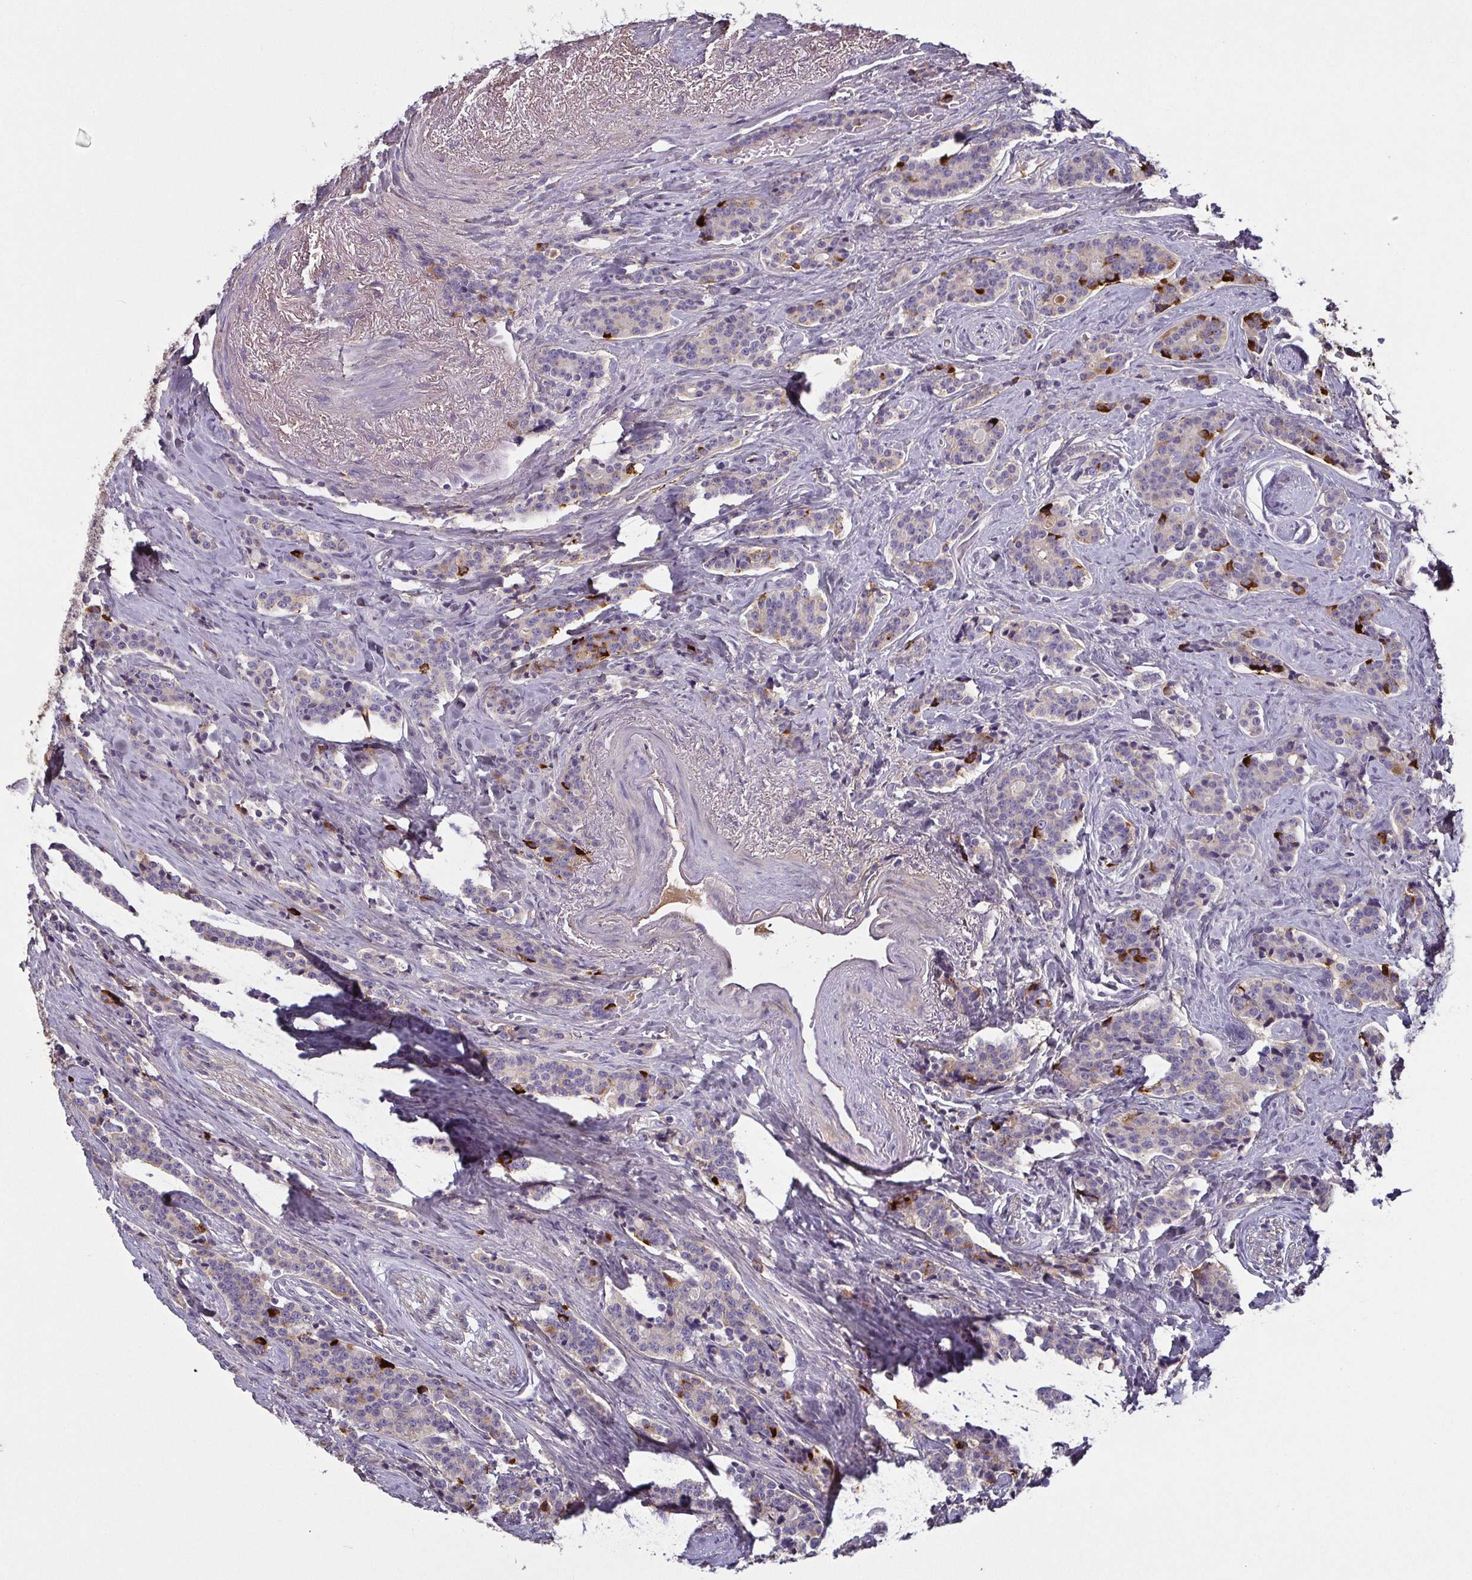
{"staining": {"intensity": "strong", "quantity": "<25%", "location": "cytoplasmic/membranous"}, "tissue": "carcinoid", "cell_type": "Tumor cells", "image_type": "cancer", "snomed": [{"axis": "morphology", "description": "Carcinoid, malignant, NOS"}, {"axis": "topography", "description": "Small intestine"}], "caption": "Strong cytoplasmic/membranous positivity for a protein is identified in about <25% of tumor cells of malignant carcinoid using immunohistochemistry.", "gene": "ECM1", "patient": {"sex": "female", "age": 73}}